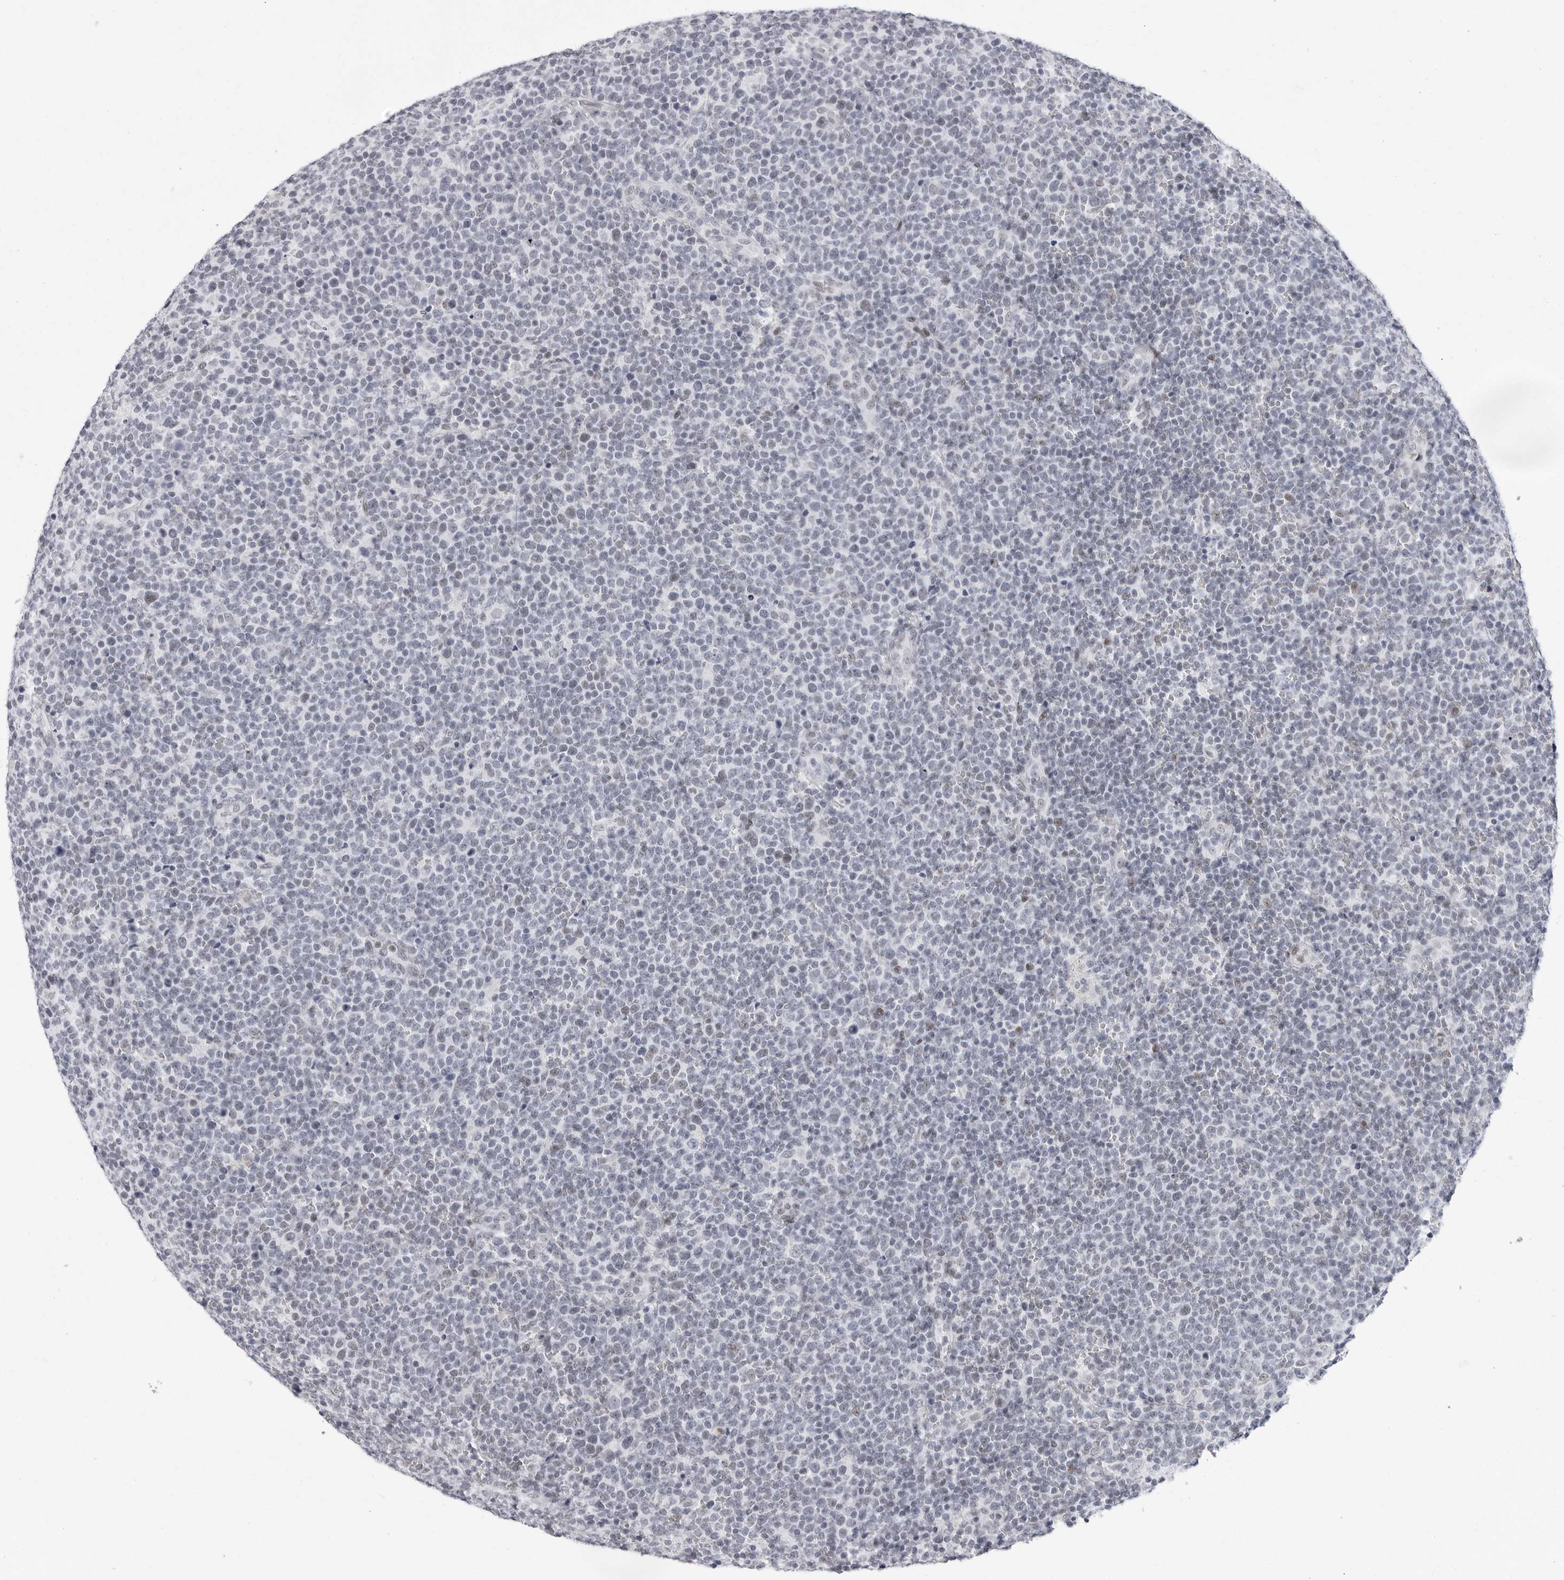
{"staining": {"intensity": "weak", "quantity": "<25%", "location": "nuclear"}, "tissue": "lymphoma", "cell_type": "Tumor cells", "image_type": "cancer", "snomed": [{"axis": "morphology", "description": "Malignant lymphoma, non-Hodgkin's type, High grade"}, {"axis": "topography", "description": "Lymph node"}], "caption": "IHC micrograph of neoplastic tissue: malignant lymphoma, non-Hodgkin's type (high-grade) stained with DAB demonstrates no significant protein positivity in tumor cells.", "gene": "VEZF1", "patient": {"sex": "male", "age": 61}}